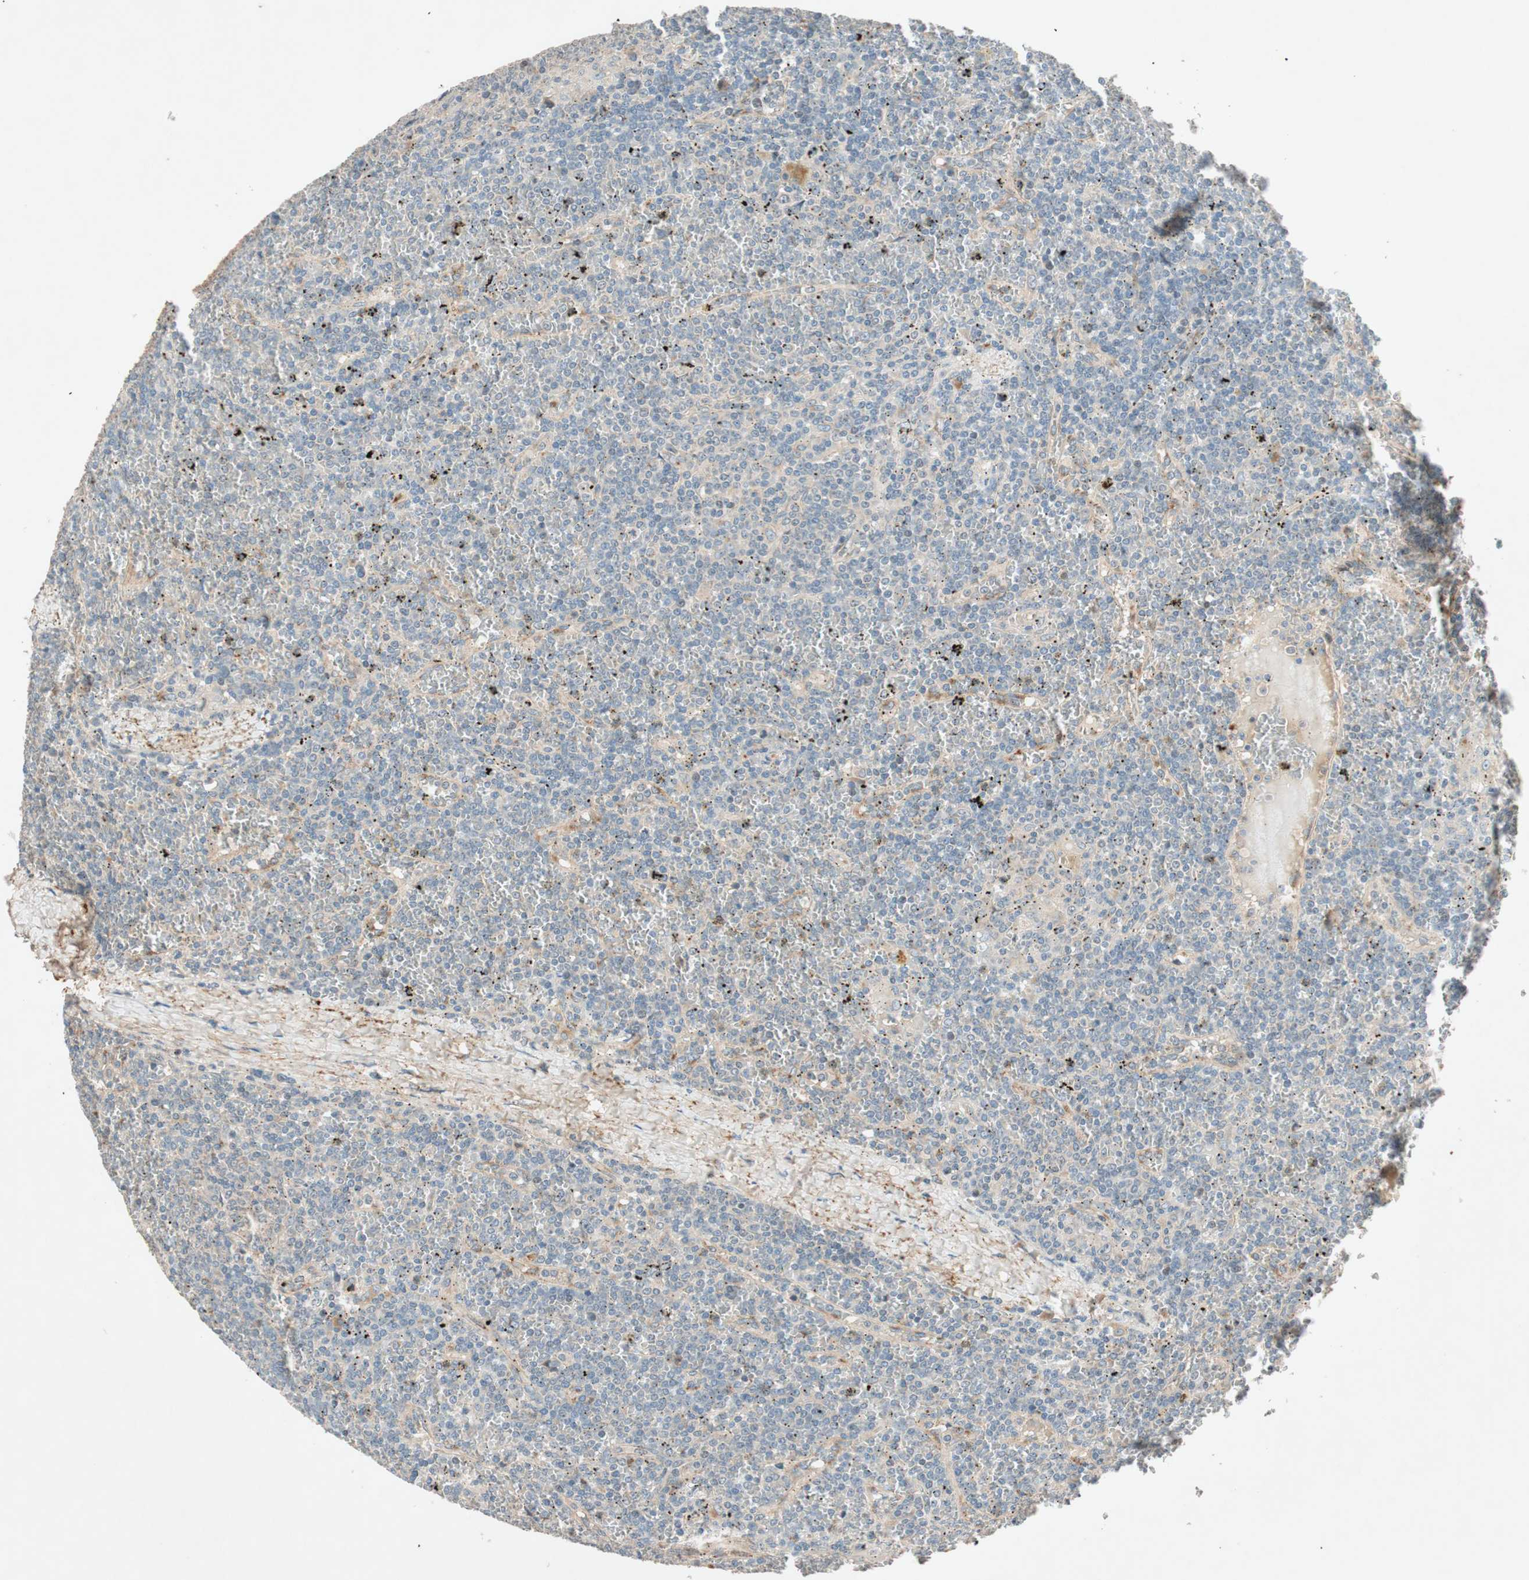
{"staining": {"intensity": "negative", "quantity": "none", "location": "none"}, "tissue": "lymphoma", "cell_type": "Tumor cells", "image_type": "cancer", "snomed": [{"axis": "morphology", "description": "Malignant lymphoma, non-Hodgkin's type, Low grade"}, {"axis": "topography", "description": "Spleen"}], "caption": "Immunohistochemistry (IHC) of lymphoma exhibits no expression in tumor cells. (Brightfield microscopy of DAB immunohistochemistry at high magnification).", "gene": "EPHA6", "patient": {"sex": "female", "age": 19}}